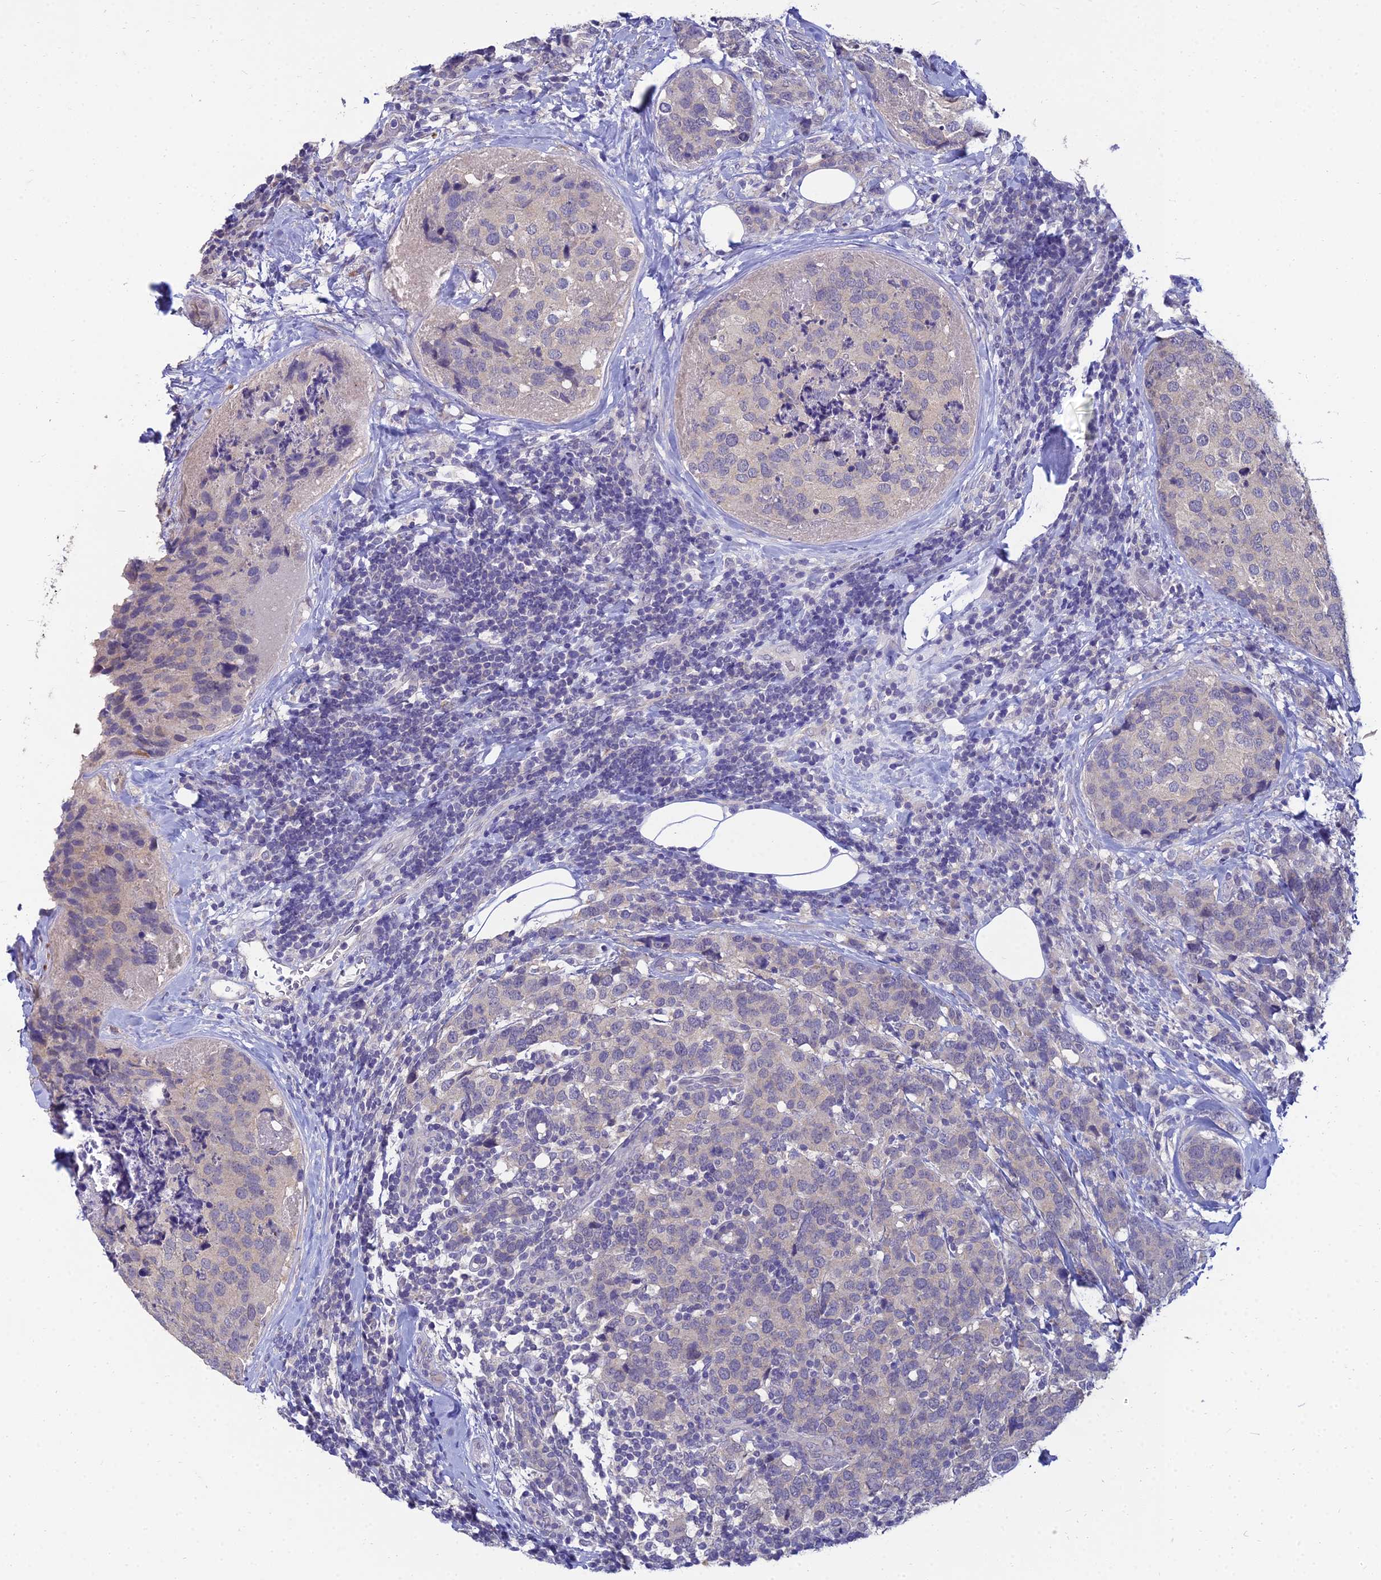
{"staining": {"intensity": "negative", "quantity": "none", "location": "none"}, "tissue": "breast cancer", "cell_type": "Tumor cells", "image_type": "cancer", "snomed": [{"axis": "morphology", "description": "Lobular carcinoma"}, {"axis": "topography", "description": "Breast"}], "caption": "An immunohistochemistry image of breast cancer is shown. There is no staining in tumor cells of breast cancer.", "gene": "NPY", "patient": {"sex": "female", "age": 59}}